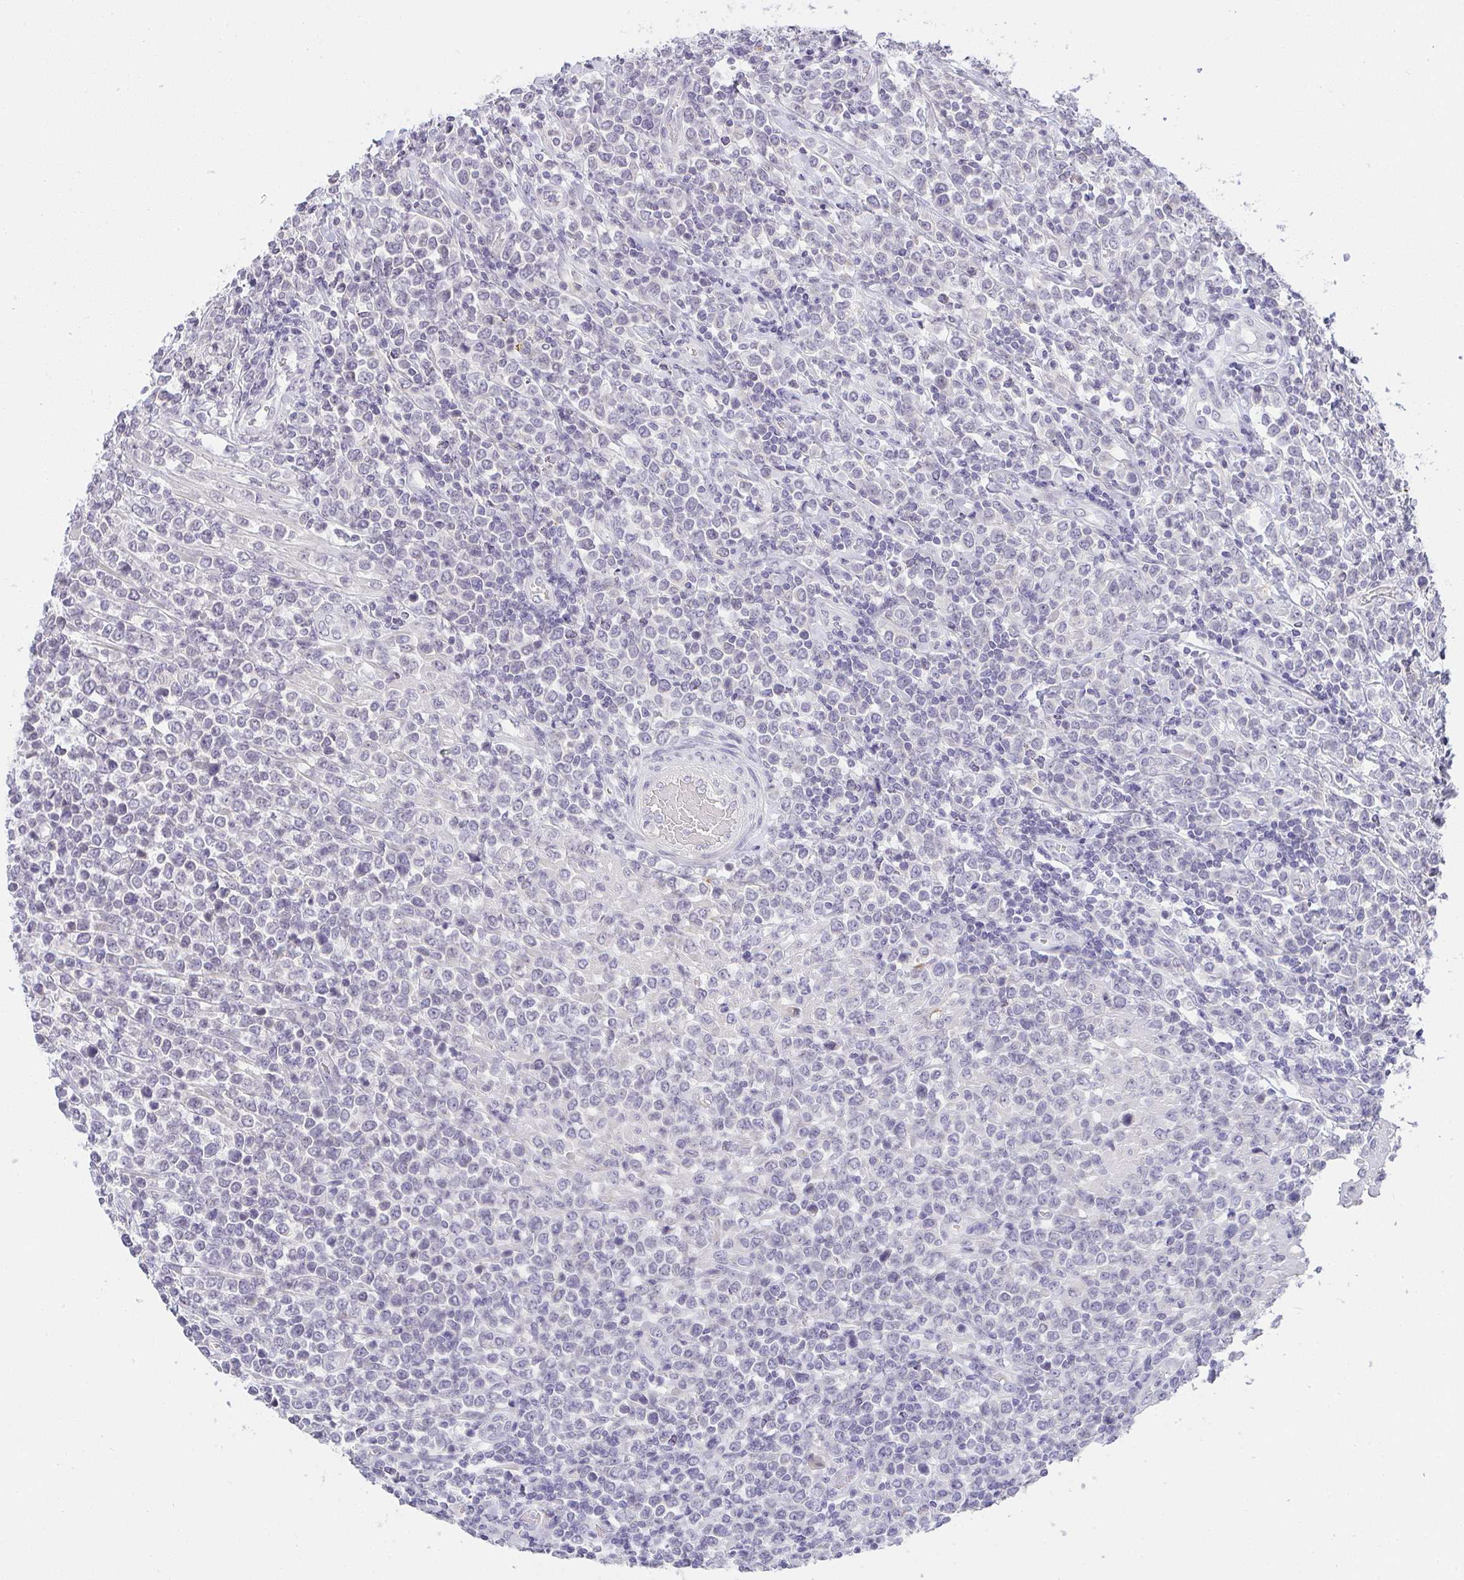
{"staining": {"intensity": "negative", "quantity": "none", "location": "none"}, "tissue": "lymphoma", "cell_type": "Tumor cells", "image_type": "cancer", "snomed": [{"axis": "morphology", "description": "Malignant lymphoma, non-Hodgkin's type, High grade"}, {"axis": "topography", "description": "Soft tissue"}], "caption": "The photomicrograph exhibits no staining of tumor cells in lymphoma. (DAB (3,3'-diaminobenzidine) immunohistochemistry (IHC), high magnification).", "gene": "CACNA1S", "patient": {"sex": "female", "age": 56}}